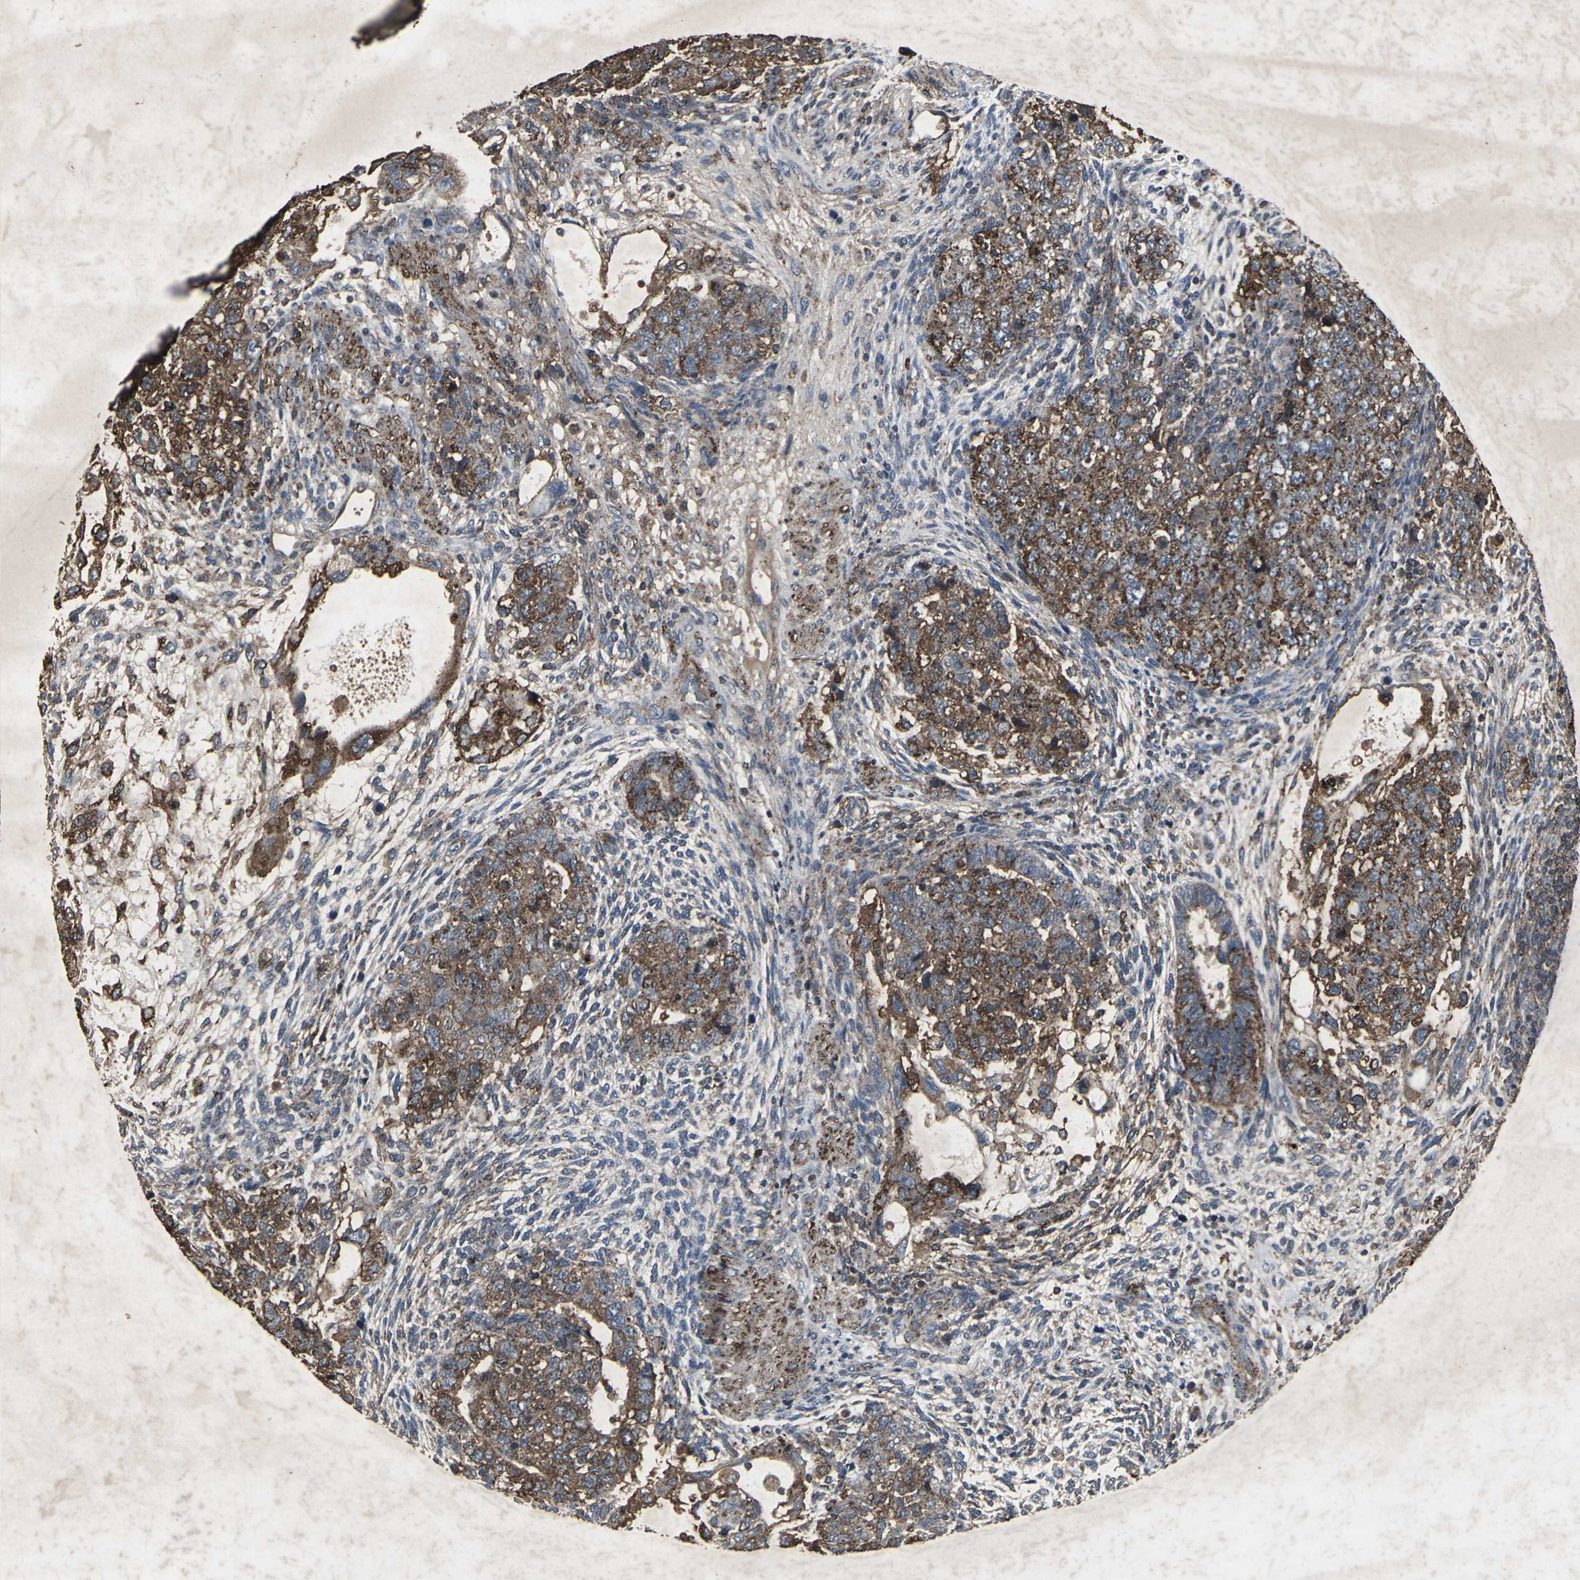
{"staining": {"intensity": "strong", "quantity": ">75%", "location": "cytoplasmic/membranous"}, "tissue": "testis cancer", "cell_type": "Tumor cells", "image_type": "cancer", "snomed": [{"axis": "morphology", "description": "Normal tissue, NOS"}, {"axis": "morphology", "description": "Carcinoma, Embryonal, NOS"}, {"axis": "topography", "description": "Testis"}], "caption": "About >75% of tumor cells in human testis embryonal carcinoma reveal strong cytoplasmic/membranous protein positivity as visualized by brown immunohistochemical staining.", "gene": "CCR9", "patient": {"sex": "male", "age": 36}}